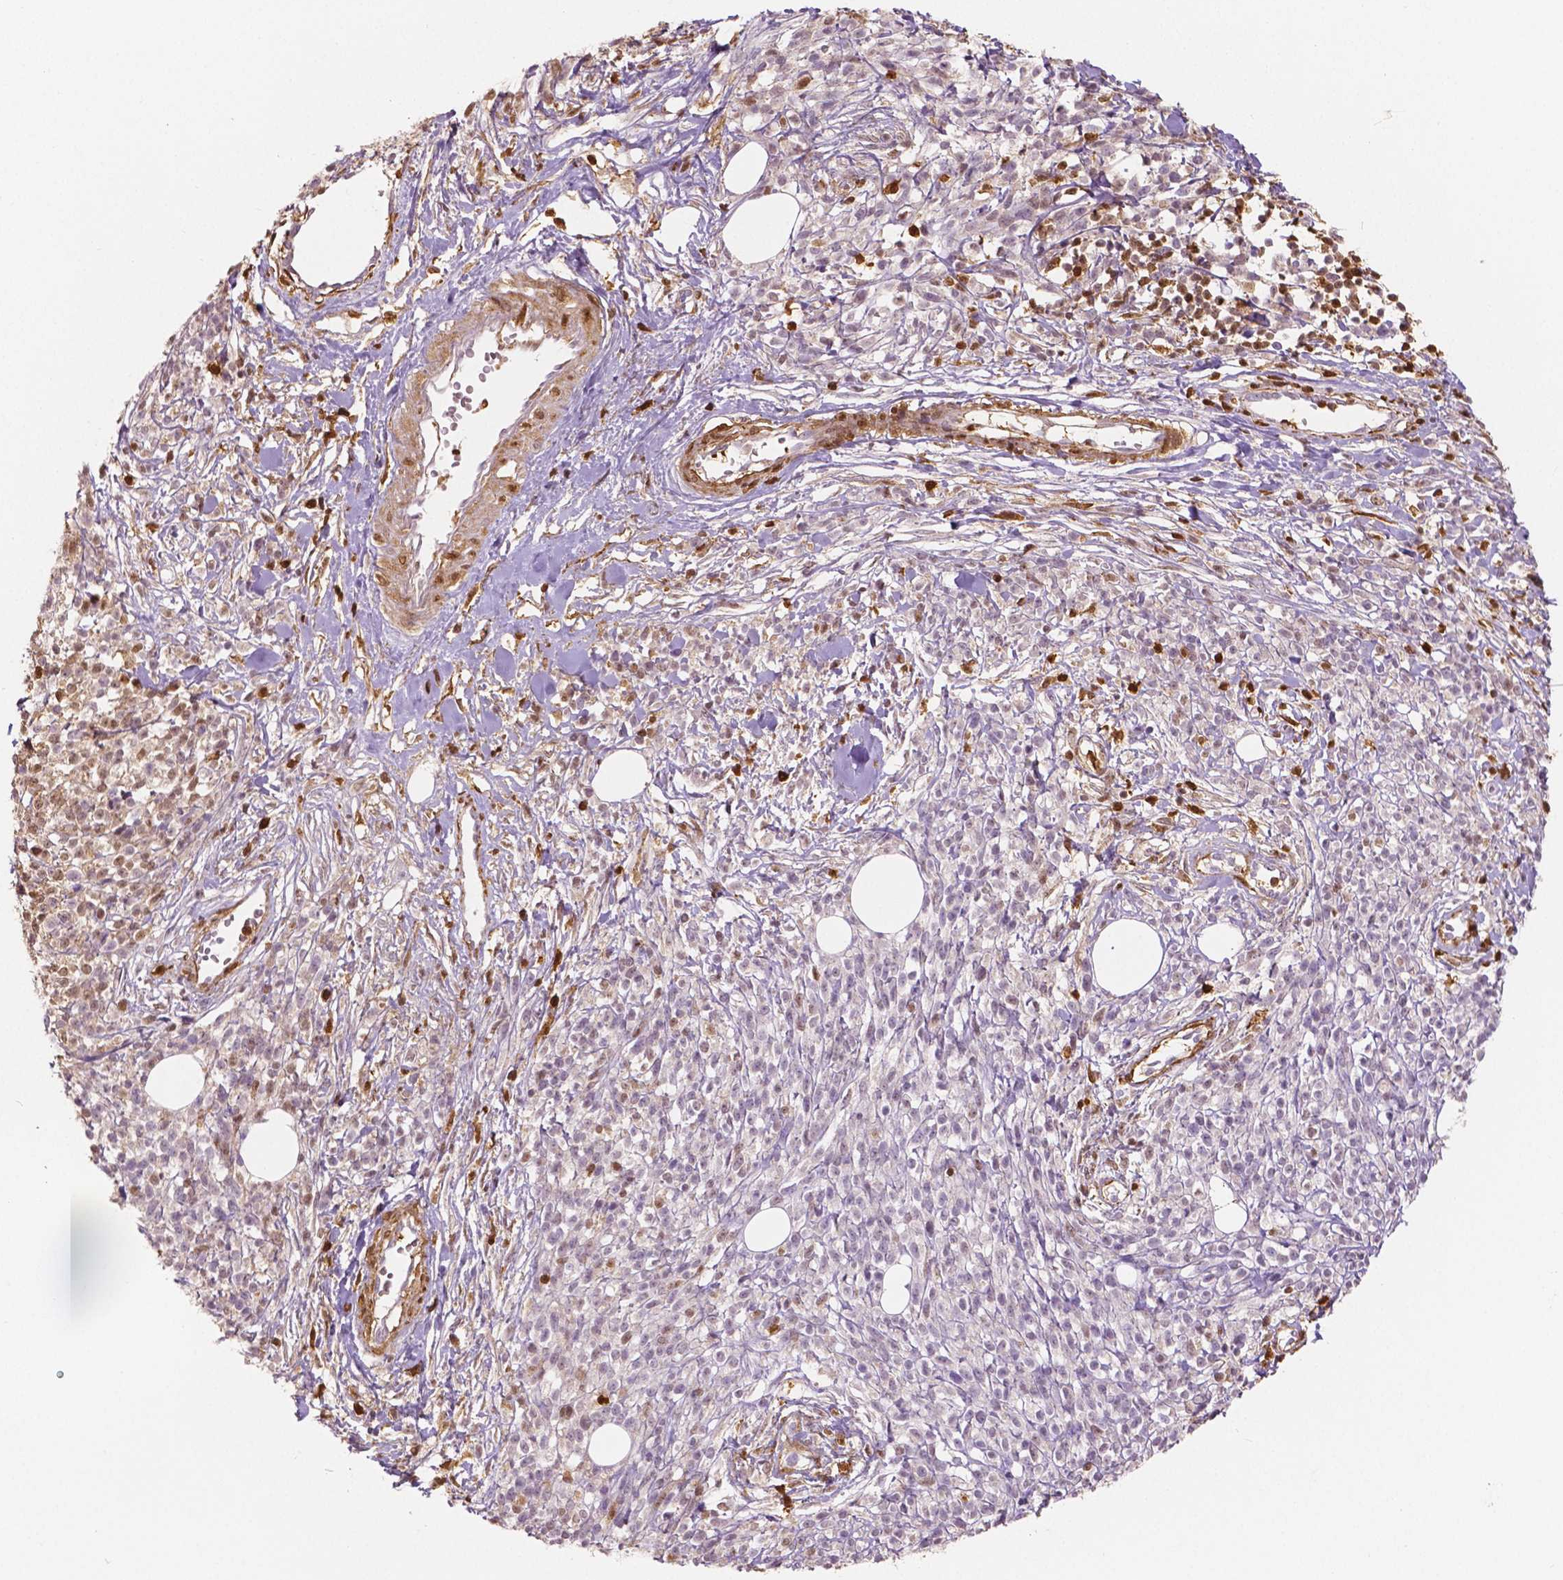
{"staining": {"intensity": "weak", "quantity": "25%-75%", "location": "nuclear"}, "tissue": "melanoma", "cell_type": "Tumor cells", "image_type": "cancer", "snomed": [{"axis": "morphology", "description": "Malignant melanoma, NOS"}, {"axis": "topography", "description": "Skin"}, {"axis": "topography", "description": "Skin of trunk"}], "caption": "The image displays a brown stain indicating the presence of a protein in the nuclear of tumor cells in melanoma. (brown staining indicates protein expression, while blue staining denotes nuclei).", "gene": "S100A4", "patient": {"sex": "male", "age": 74}}